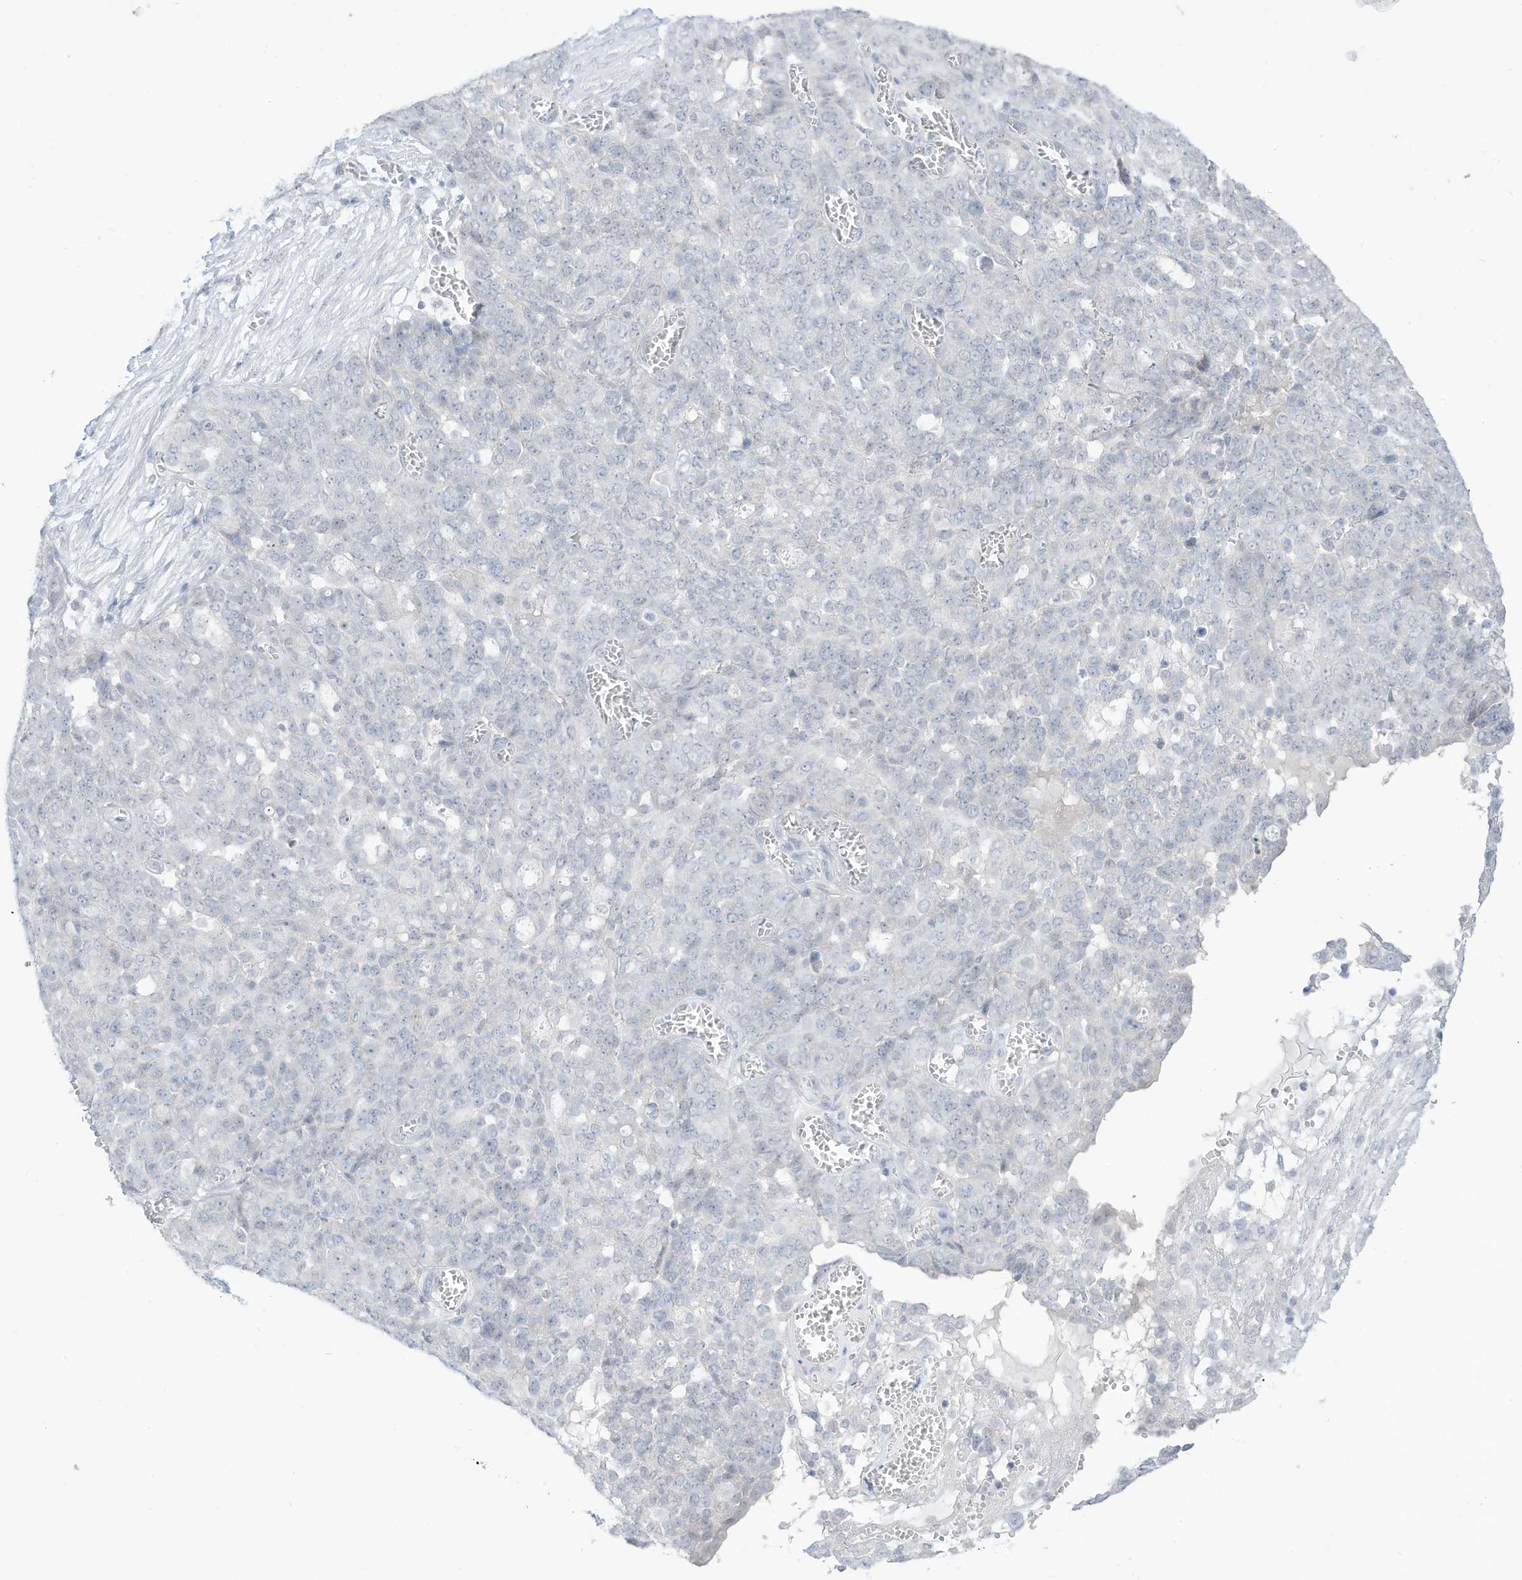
{"staining": {"intensity": "negative", "quantity": "none", "location": "none"}, "tissue": "ovarian cancer", "cell_type": "Tumor cells", "image_type": "cancer", "snomed": [{"axis": "morphology", "description": "Cystadenocarcinoma, serous, NOS"}, {"axis": "topography", "description": "Soft tissue"}, {"axis": "topography", "description": "Ovary"}], "caption": "Histopathology image shows no protein expression in tumor cells of ovarian serous cystadenocarcinoma tissue.", "gene": "OGT", "patient": {"sex": "female", "age": 57}}